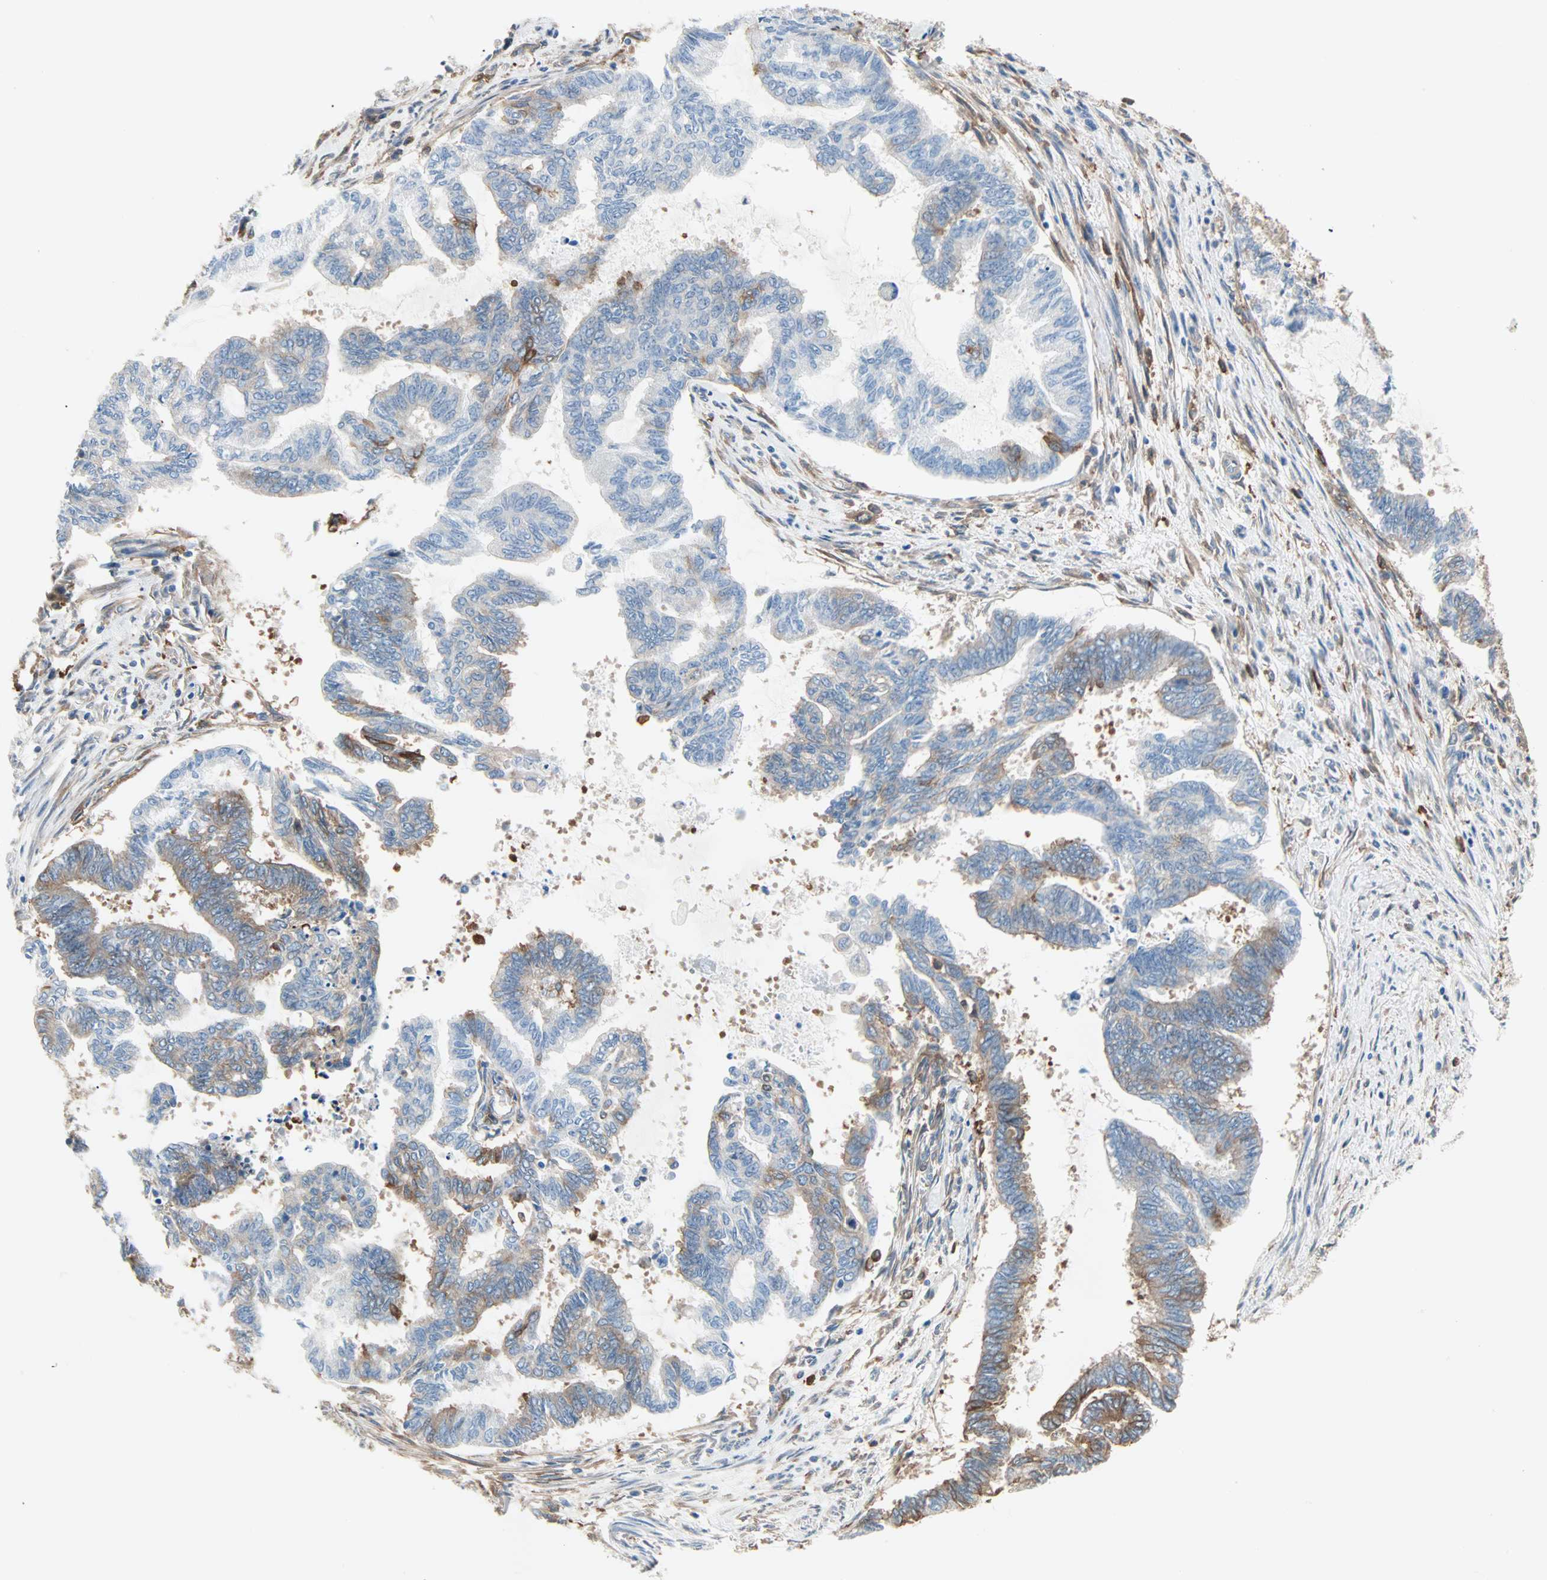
{"staining": {"intensity": "moderate", "quantity": "25%-75%", "location": "cytoplasmic/membranous"}, "tissue": "endometrial cancer", "cell_type": "Tumor cells", "image_type": "cancer", "snomed": [{"axis": "morphology", "description": "Adenocarcinoma, NOS"}, {"axis": "topography", "description": "Endometrium"}], "caption": "Endometrial cancer stained with DAB IHC reveals medium levels of moderate cytoplasmic/membranous positivity in about 25%-75% of tumor cells.", "gene": "EPB41L2", "patient": {"sex": "female", "age": 86}}